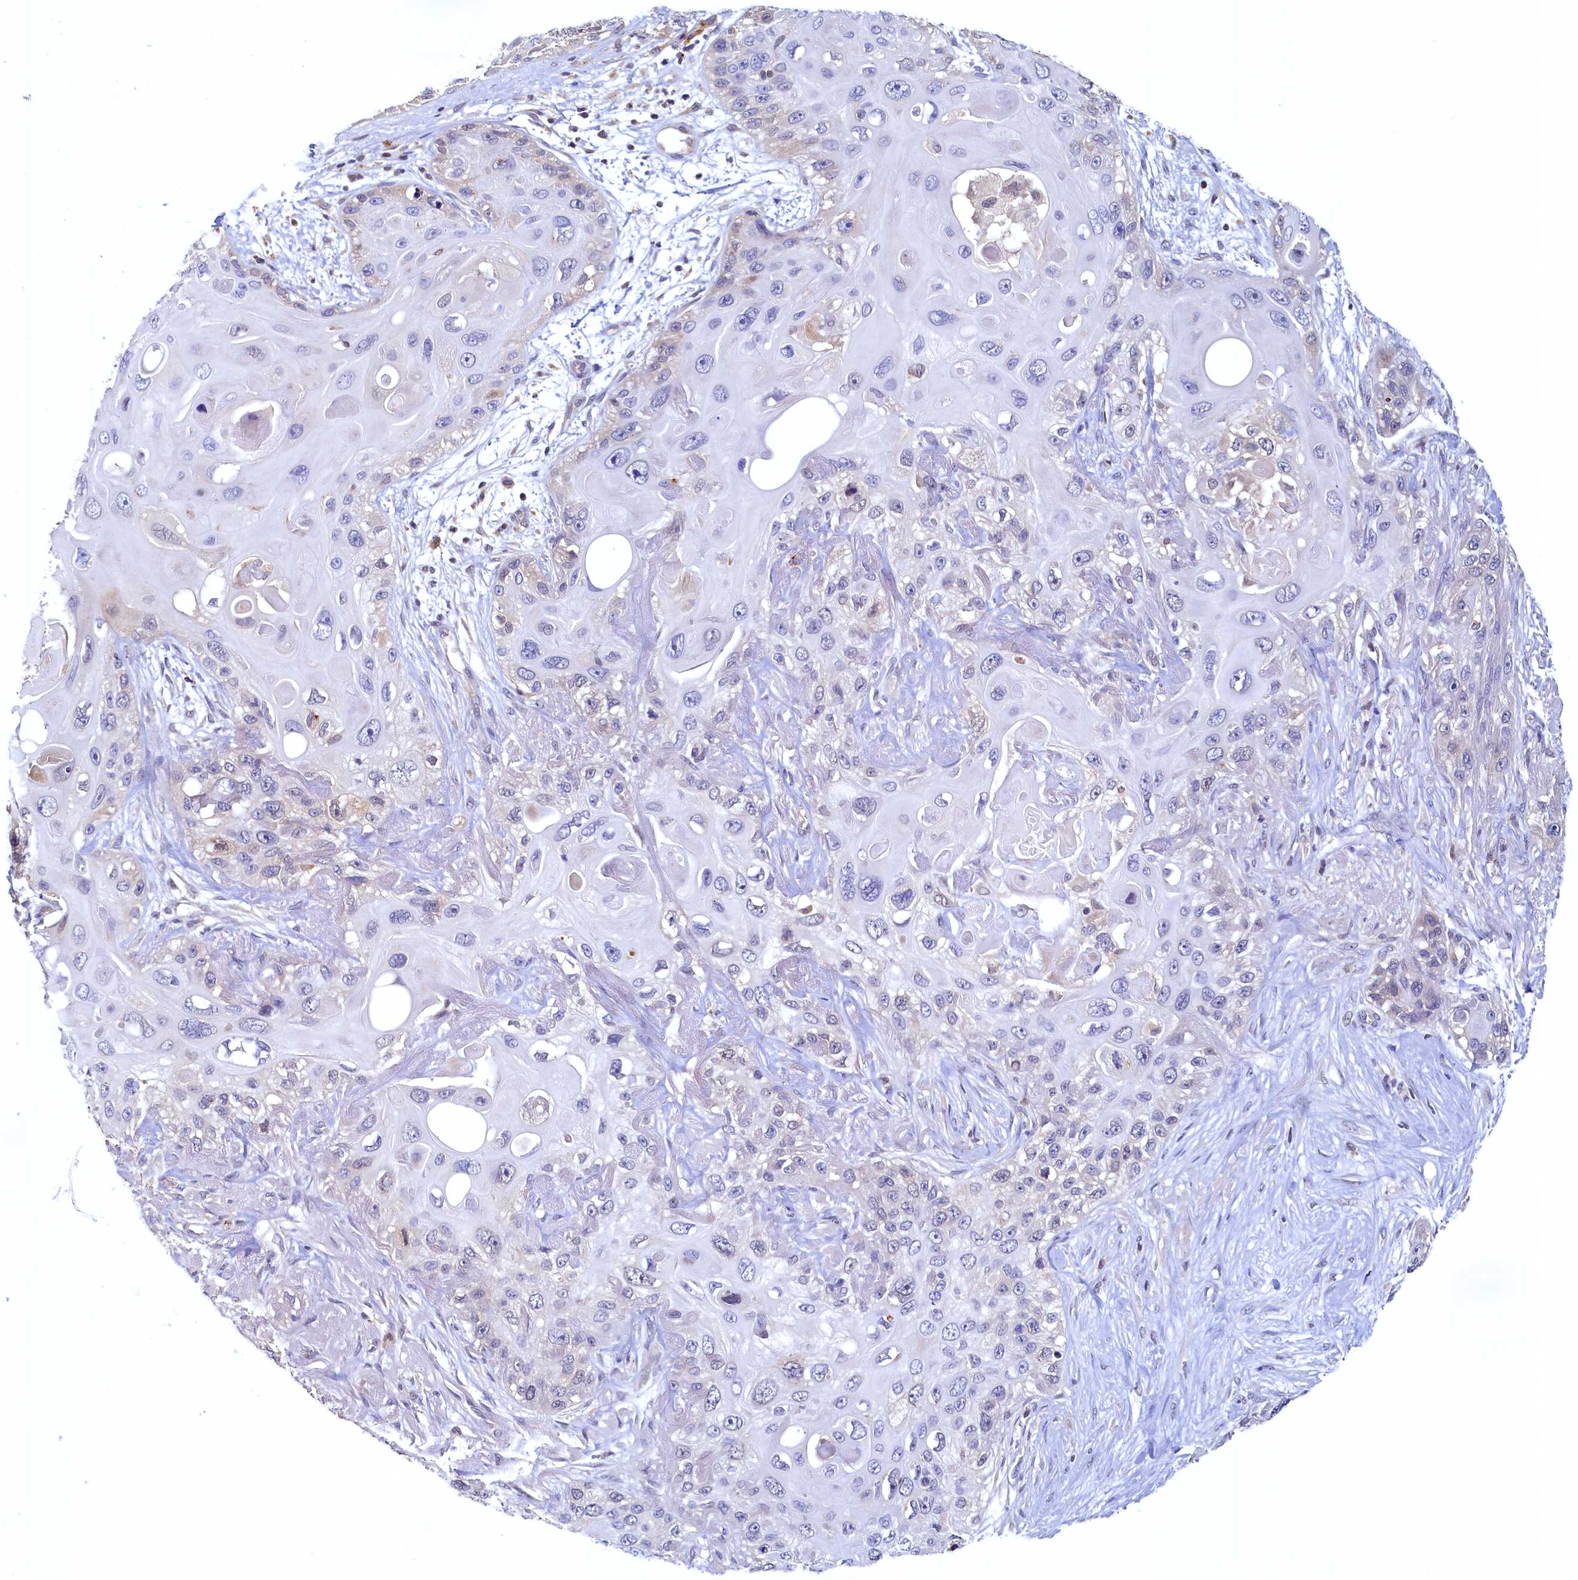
{"staining": {"intensity": "negative", "quantity": "none", "location": "none"}, "tissue": "skin cancer", "cell_type": "Tumor cells", "image_type": "cancer", "snomed": [{"axis": "morphology", "description": "Normal tissue, NOS"}, {"axis": "morphology", "description": "Squamous cell carcinoma, NOS"}, {"axis": "topography", "description": "Skin"}], "caption": "Micrograph shows no protein positivity in tumor cells of skin cancer tissue. Nuclei are stained in blue.", "gene": "PAAF1", "patient": {"sex": "male", "age": 72}}